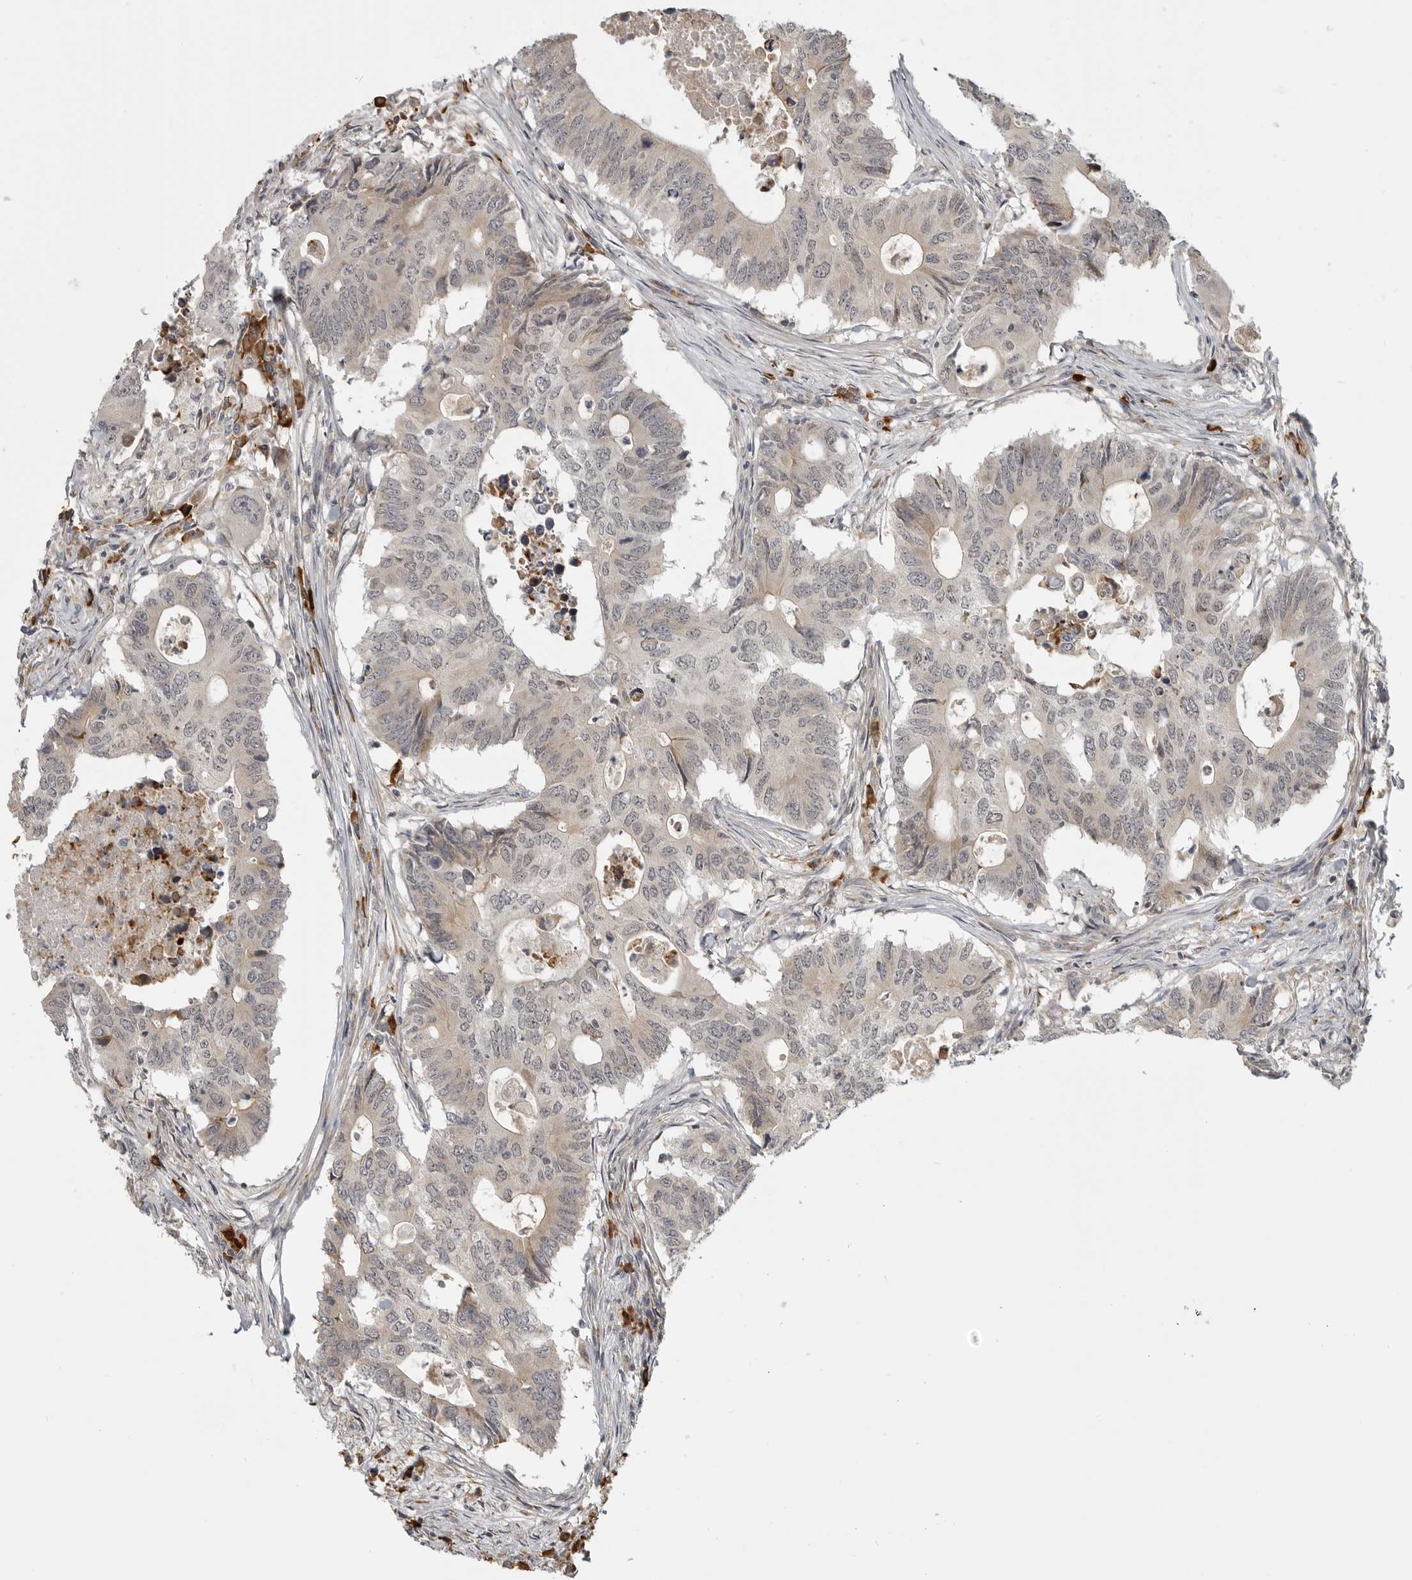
{"staining": {"intensity": "moderate", "quantity": "25%-75%", "location": "cytoplasmic/membranous"}, "tissue": "colorectal cancer", "cell_type": "Tumor cells", "image_type": "cancer", "snomed": [{"axis": "morphology", "description": "Adenocarcinoma, NOS"}, {"axis": "topography", "description": "Colon"}], "caption": "Human colorectal cancer (adenocarcinoma) stained for a protein (brown) reveals moderate cytoplasmic/membranous positive positivity in about 25%-75% of tumor cells.", "gene": "CEP295NL", "patient": {"sex": "male", "age": 71}}